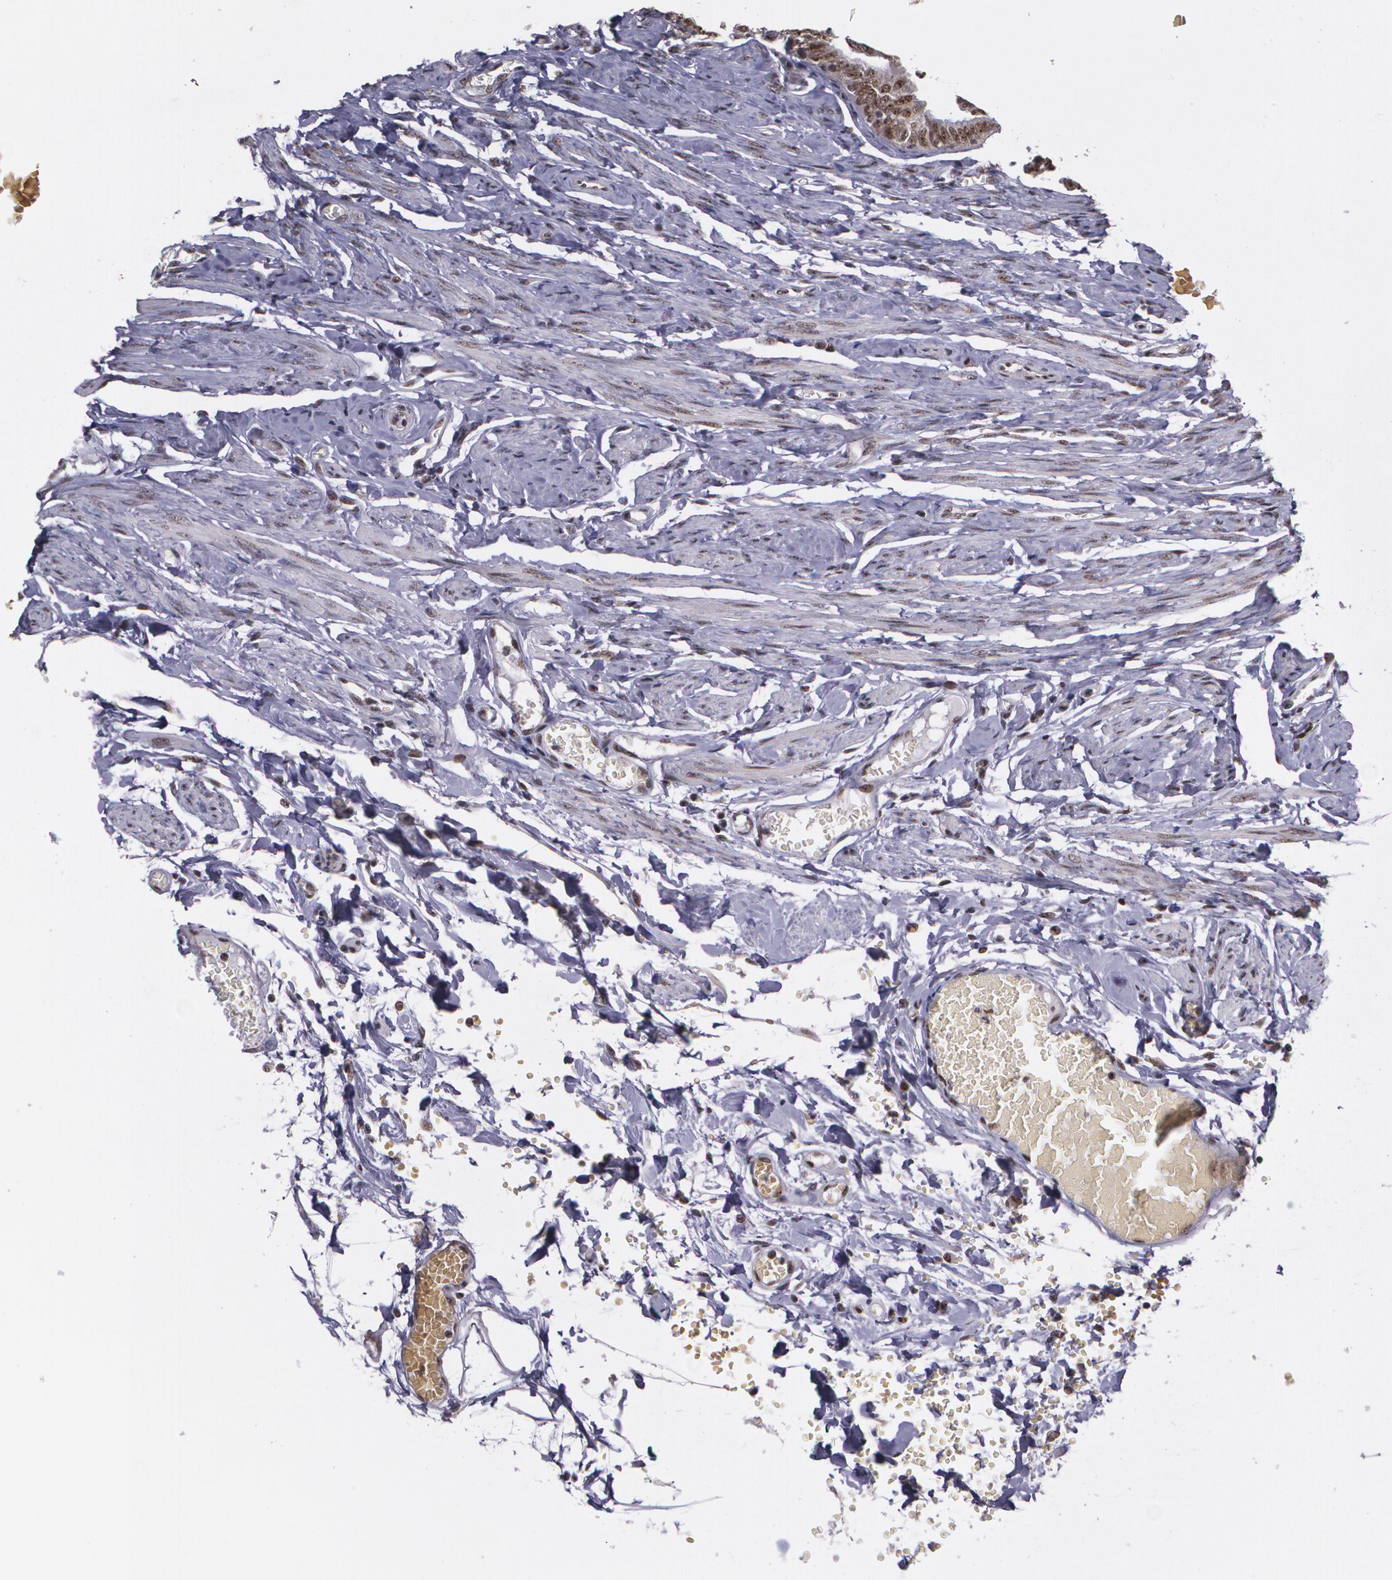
{"staining": {"intensity": "strong", "quantity": ">75%", "location": "nuclear"}, "tissue": "fallopian tube", "cell_type": "Glandular cells", "image_type": "normal", "snomed": [{"axis": "morphology", "description": "Normal tissue, NOS"}, {"axis": "topography", "description": "Fallopian tube"}, {"axis": "topography", "description": "Ovary"}], "caption": "A high amount of strong nuclear positivity is appreciated in about >75% of glandular cells in unremarkable fallopian tube.", "gene": "C6orf15", "patient": {"sex": "female", "age": 69}}